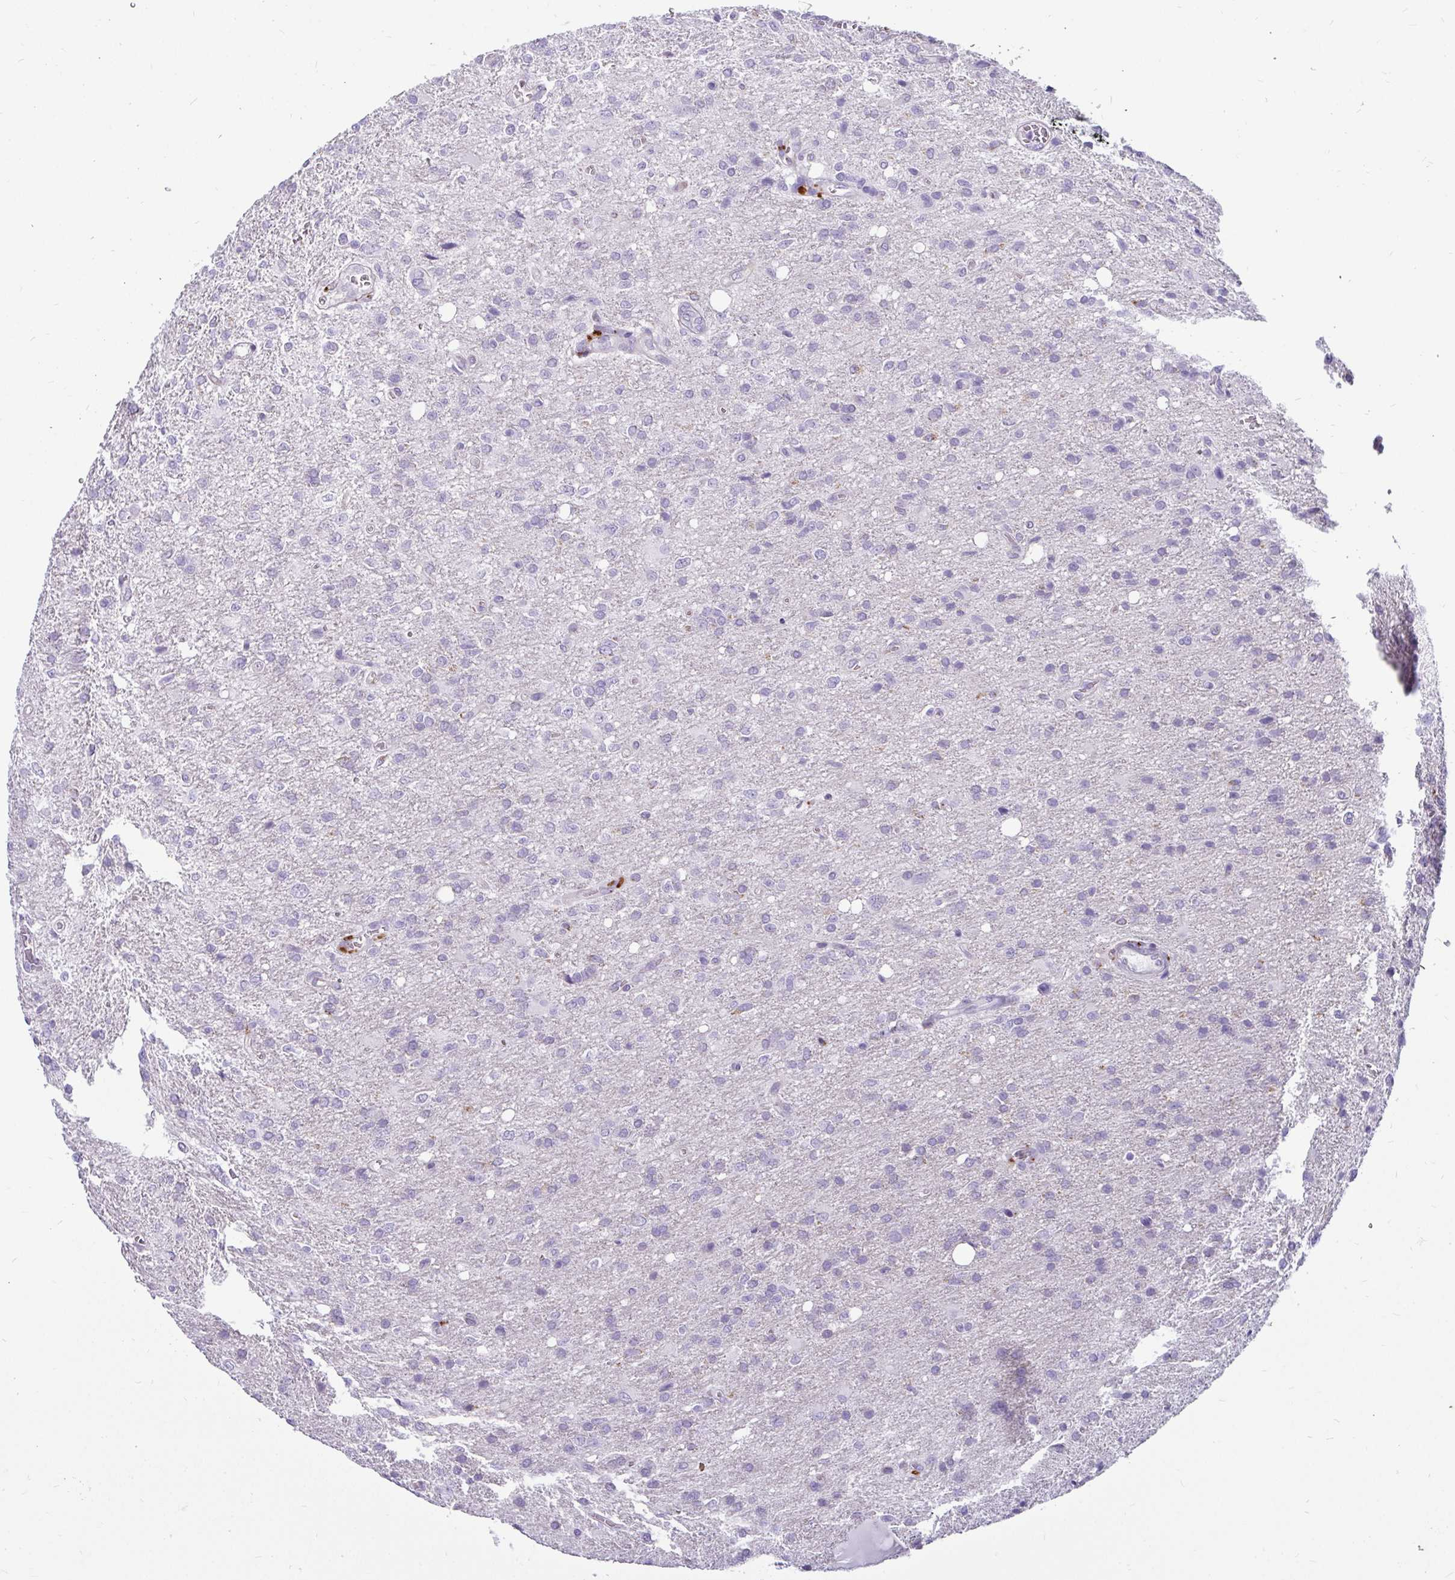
{"staining": {"intensity": "negative", "quantity": "none", "location": "none"}, "tissue": "glioma", "cell_type": "Tumor cells", "image_type": "cancer", "snomed": [{"axis": "morphology", "description": "Glioma, malignant, Low grade"}, {"axis": "topography", "description": "Brain"}], "caption": "Tumor cells show no significant expression in glioma.", "gene": "CTSZ", "patient": {"sex": "male", "age": 66}}